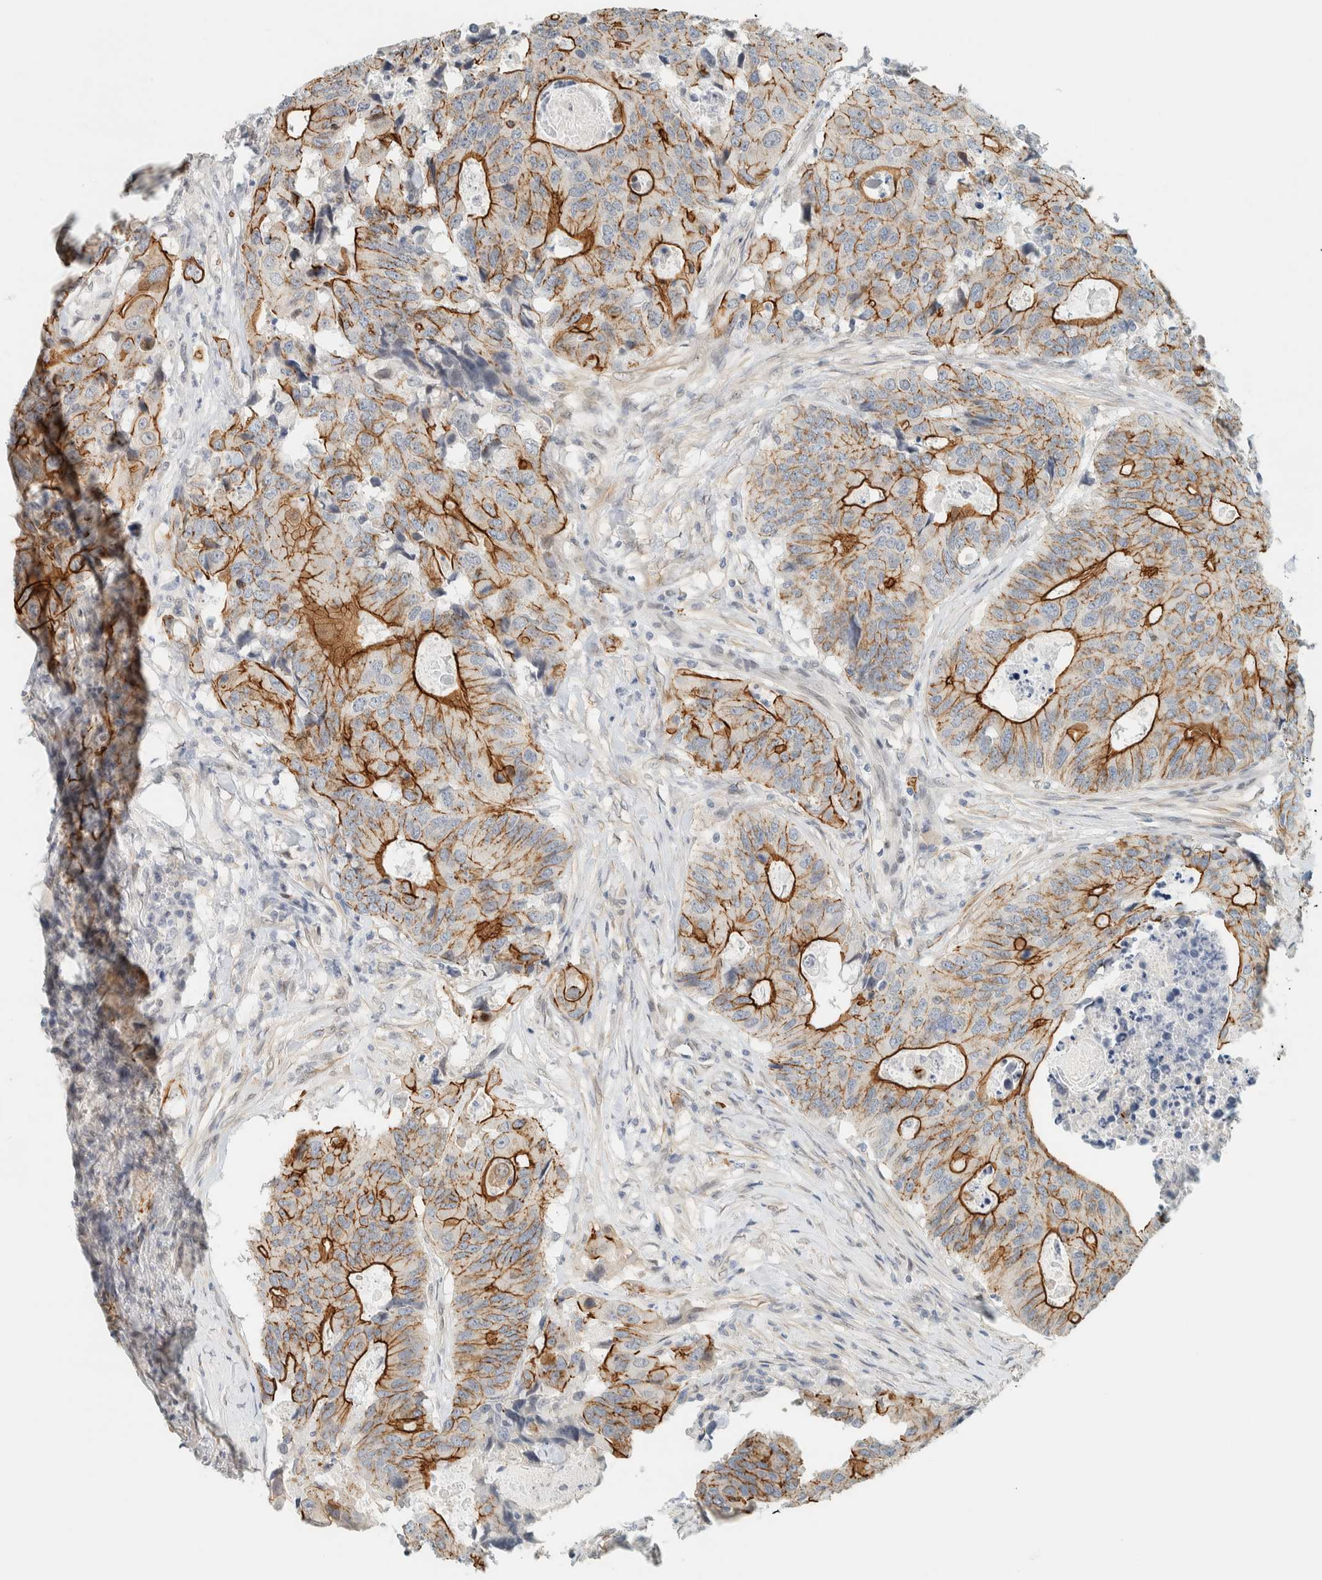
{"staining": {"intensity": "strong", "quantity": "25%-75%", "location": "cytoplasmic/membranous"}, "tissue": "colorectal cancer", "cell_type": "Tumor cells", "image_type": "cancer", "snomed": [{"axis": "morphology", "description": "Adenocarcinoma, NOS"}, {"axis": "topography", "description": "Colon"}], "caption": "Human adenocarcinoma (colorectal) stained with a protein marker shows strong staining in tumor cells.", "gene": "C1QTNF12", "patient": {"sex": "male", "age": 71}}